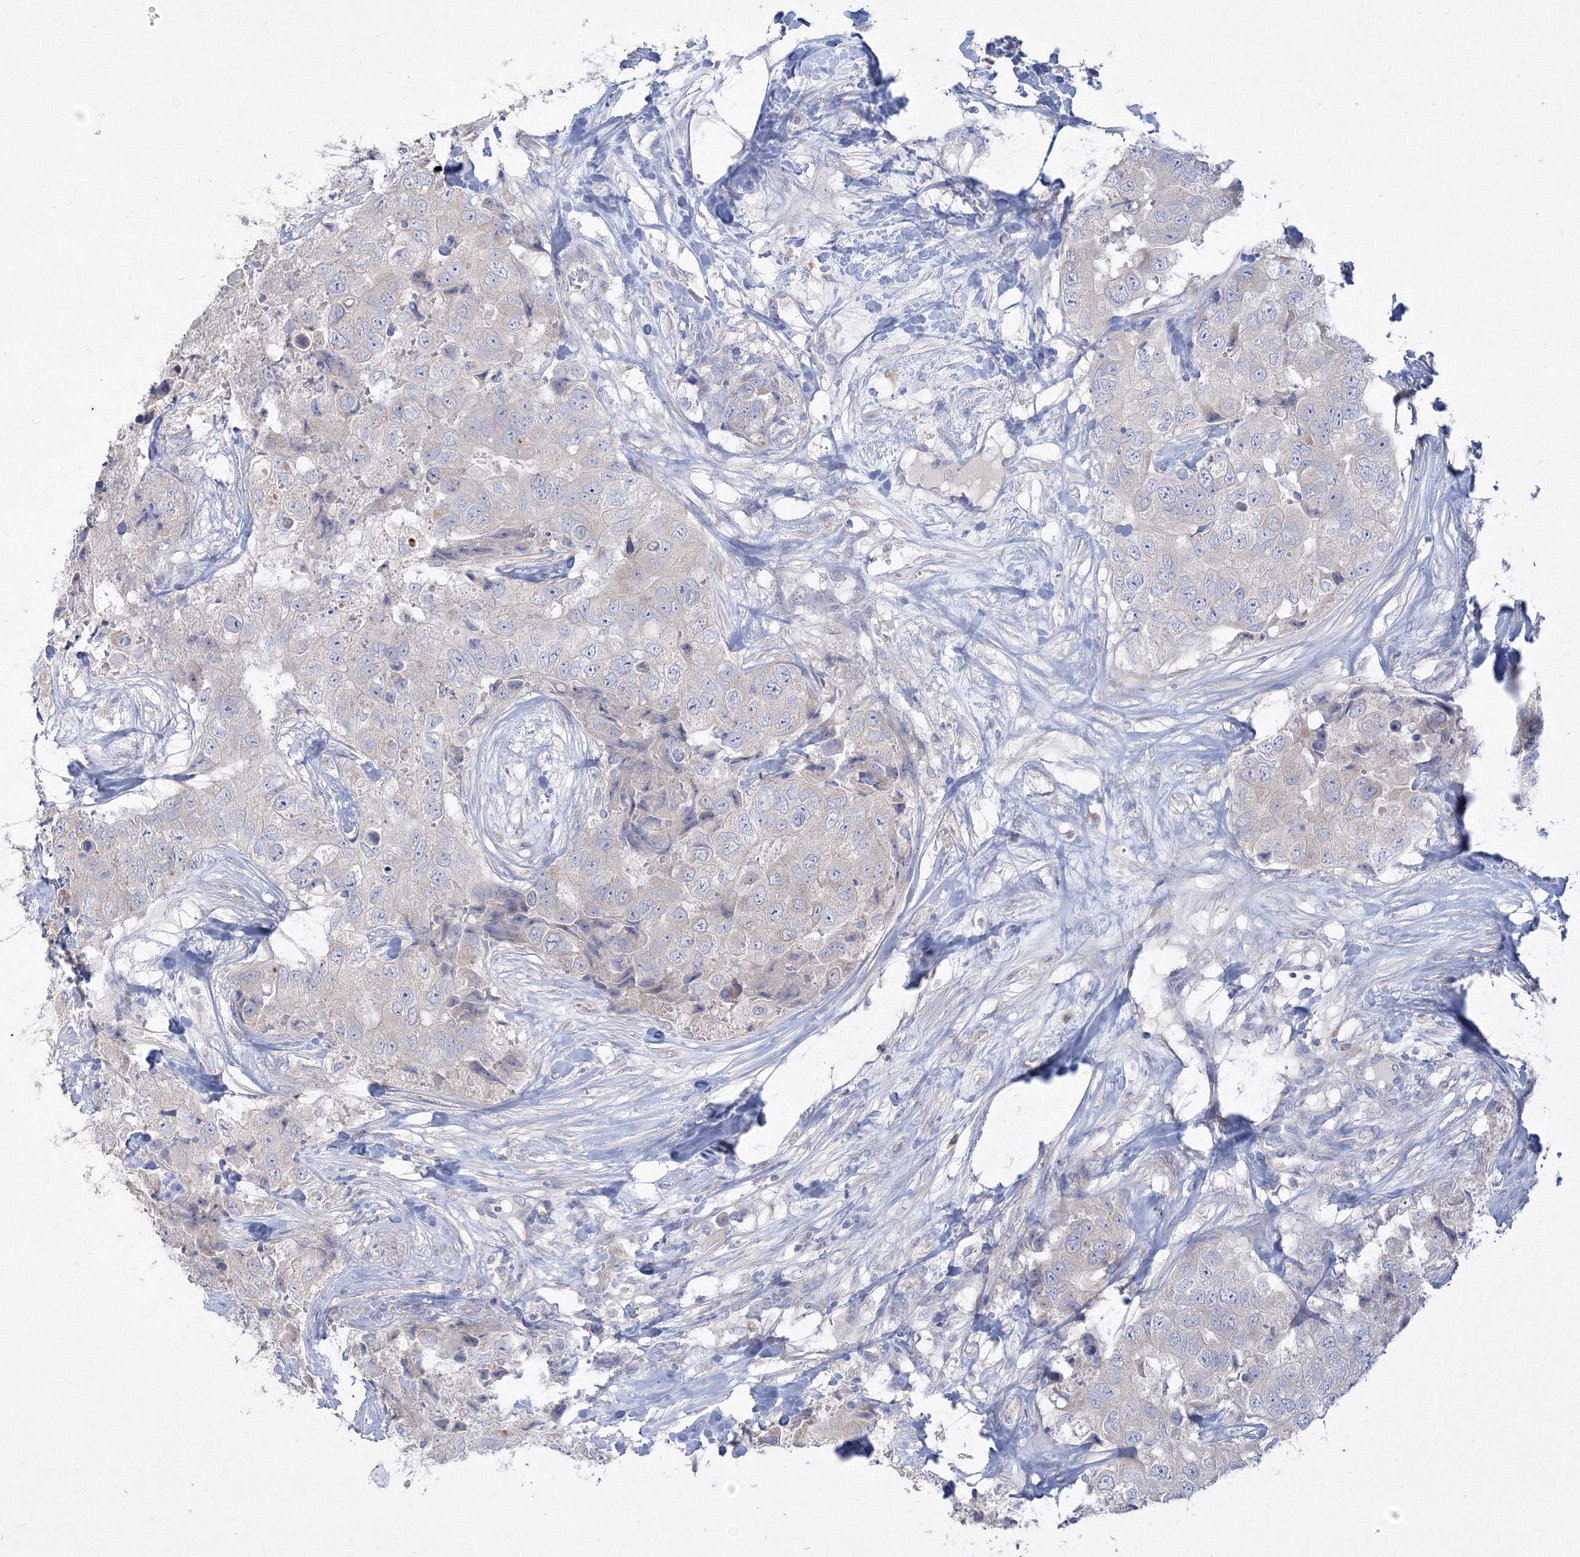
{"staining": {"intensity": "negative", "quantity": "none", "location": "none"}, "tissue": "breast cancer", "cell_type": "Tumor cells", "image_type": "cancer", "snomed": [{"axis": "morphology", "description": "Duct carcinoma"}, {"axis": "topography", "description": "Breast"}], "caption": "Immunohistochemistry (IHC) micrograph of neoplastic tissue: human breast infiltrating ductal carcinoma stained with DAB (3,3'-diaminobenzidine) shows no significant protein positivity in tumor cells.", "gene": "FBXL8", "patient": {"sex": "female", "age": 62}}